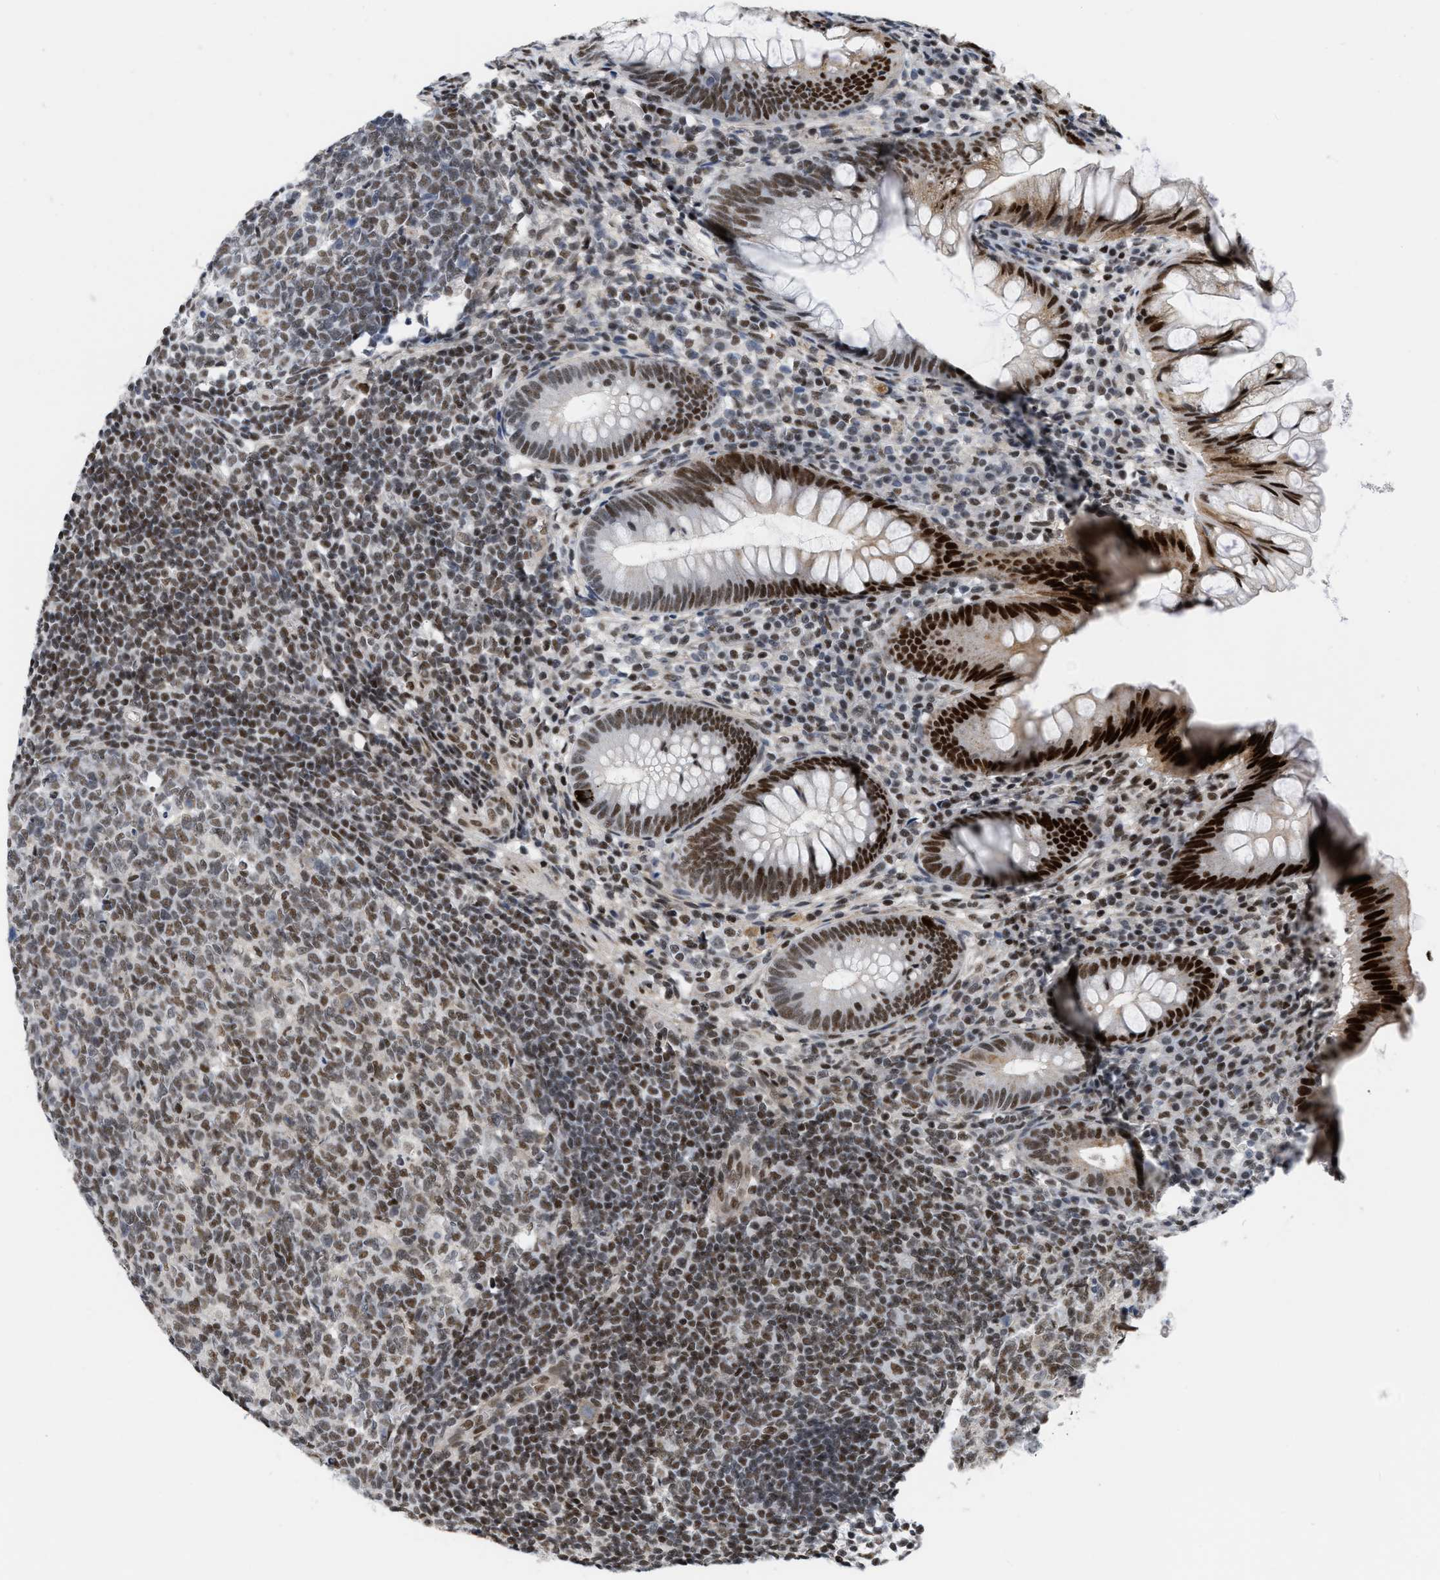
{"staining": {"intensity": "strong", "quantity": ">75%", "location": "nuclear"}, "tissue": "appendix", "cell_type": "Glandular cells", "image_type": "normal", "snomed": [{"axis": "morphology", "description": "Normal tissue, NOS"}, {"axis": "topography", "description": "Appendix"}], "caption": "A brown stain highlights strong nuclear positivity of a protein in glandular cells of unremarkable appendix.", "gene": "MIER1", "patient": {"sex": "male", "age": 56}}